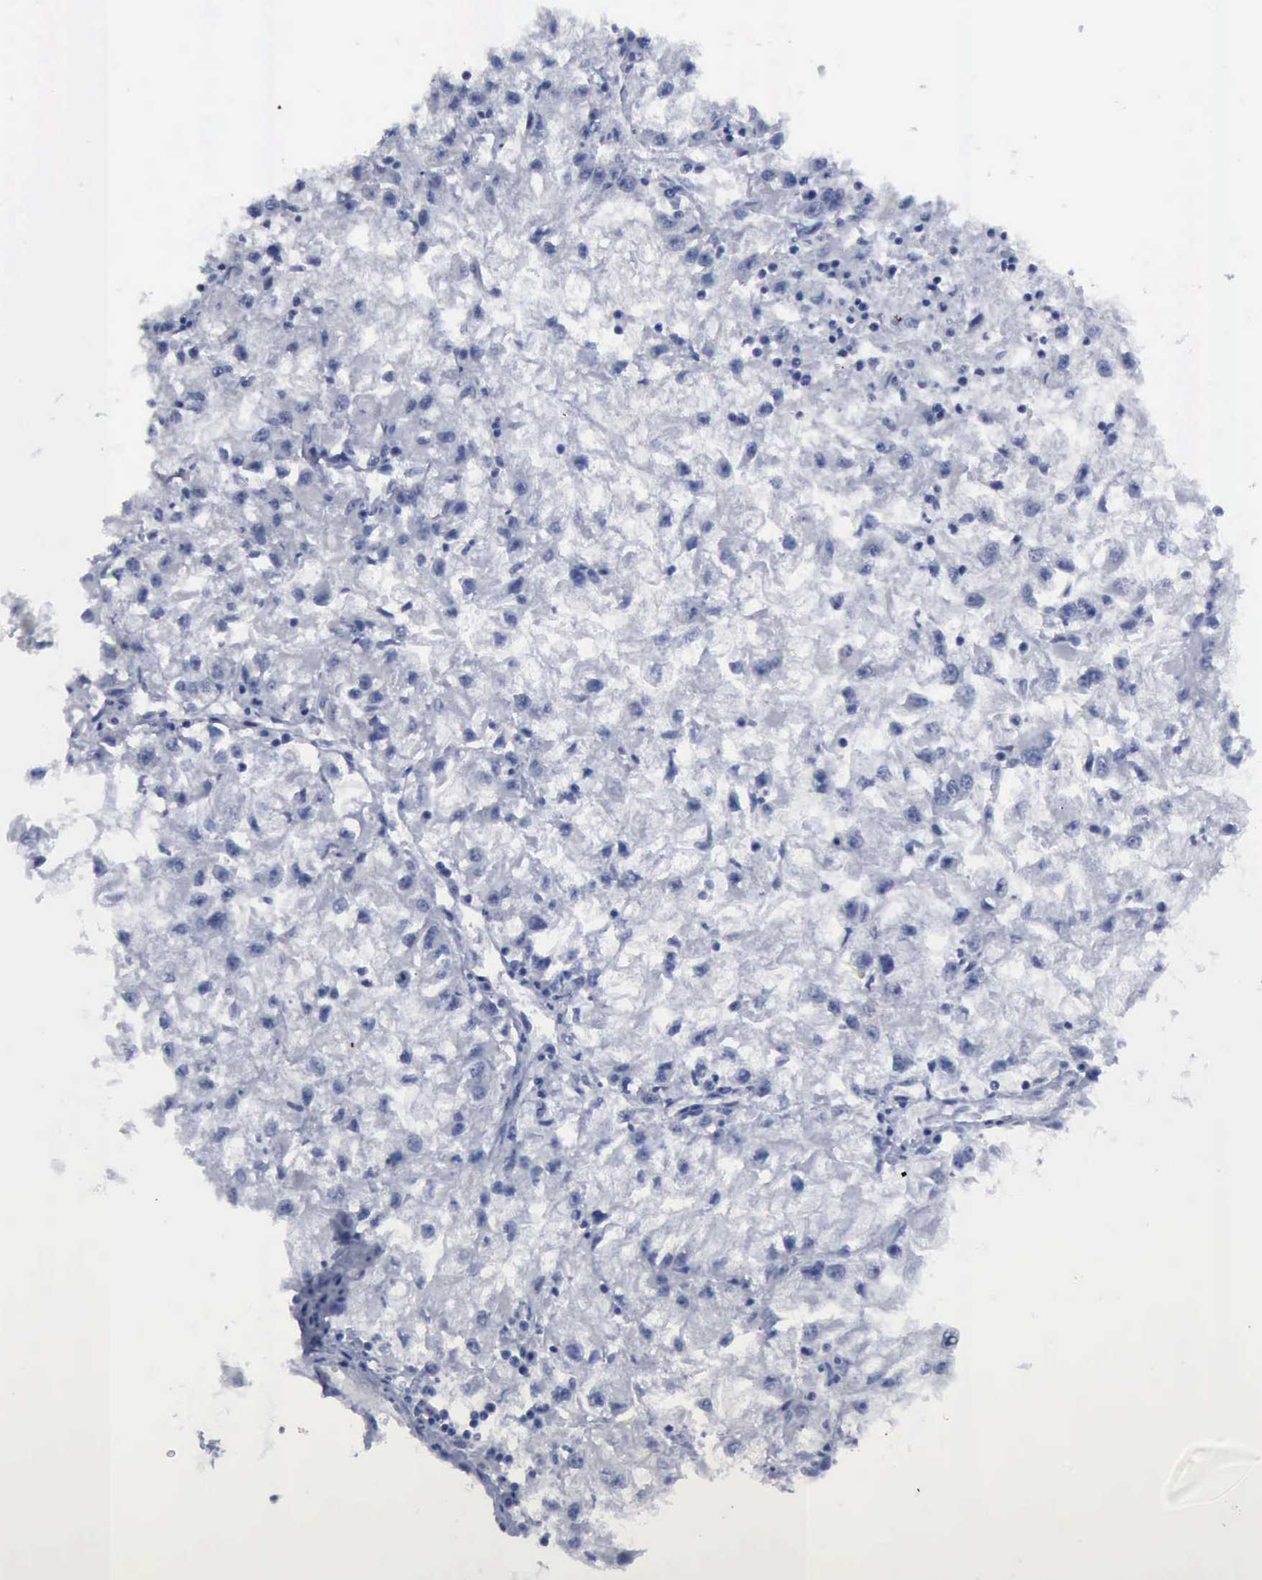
{"staining": {"intensity": "negative", "quantity": "none", "location": "none"}, "tissue": "renal cancer", "cell_type": "Tumor cells", "image_type": "cancer", "snomed": [{"axis": "morphology", "description": "Adenocarcinoma, NOS"}, {"axis": "topography", "description": "Kidney"}], "caption": "This image is of renal cancer stained with IHC to label a protein in brown with the nuclei are counter-stained blue. There is no expression in tumor cells.", "gene": "BRD1", "patient": {"sex": "male", "age": 59}}